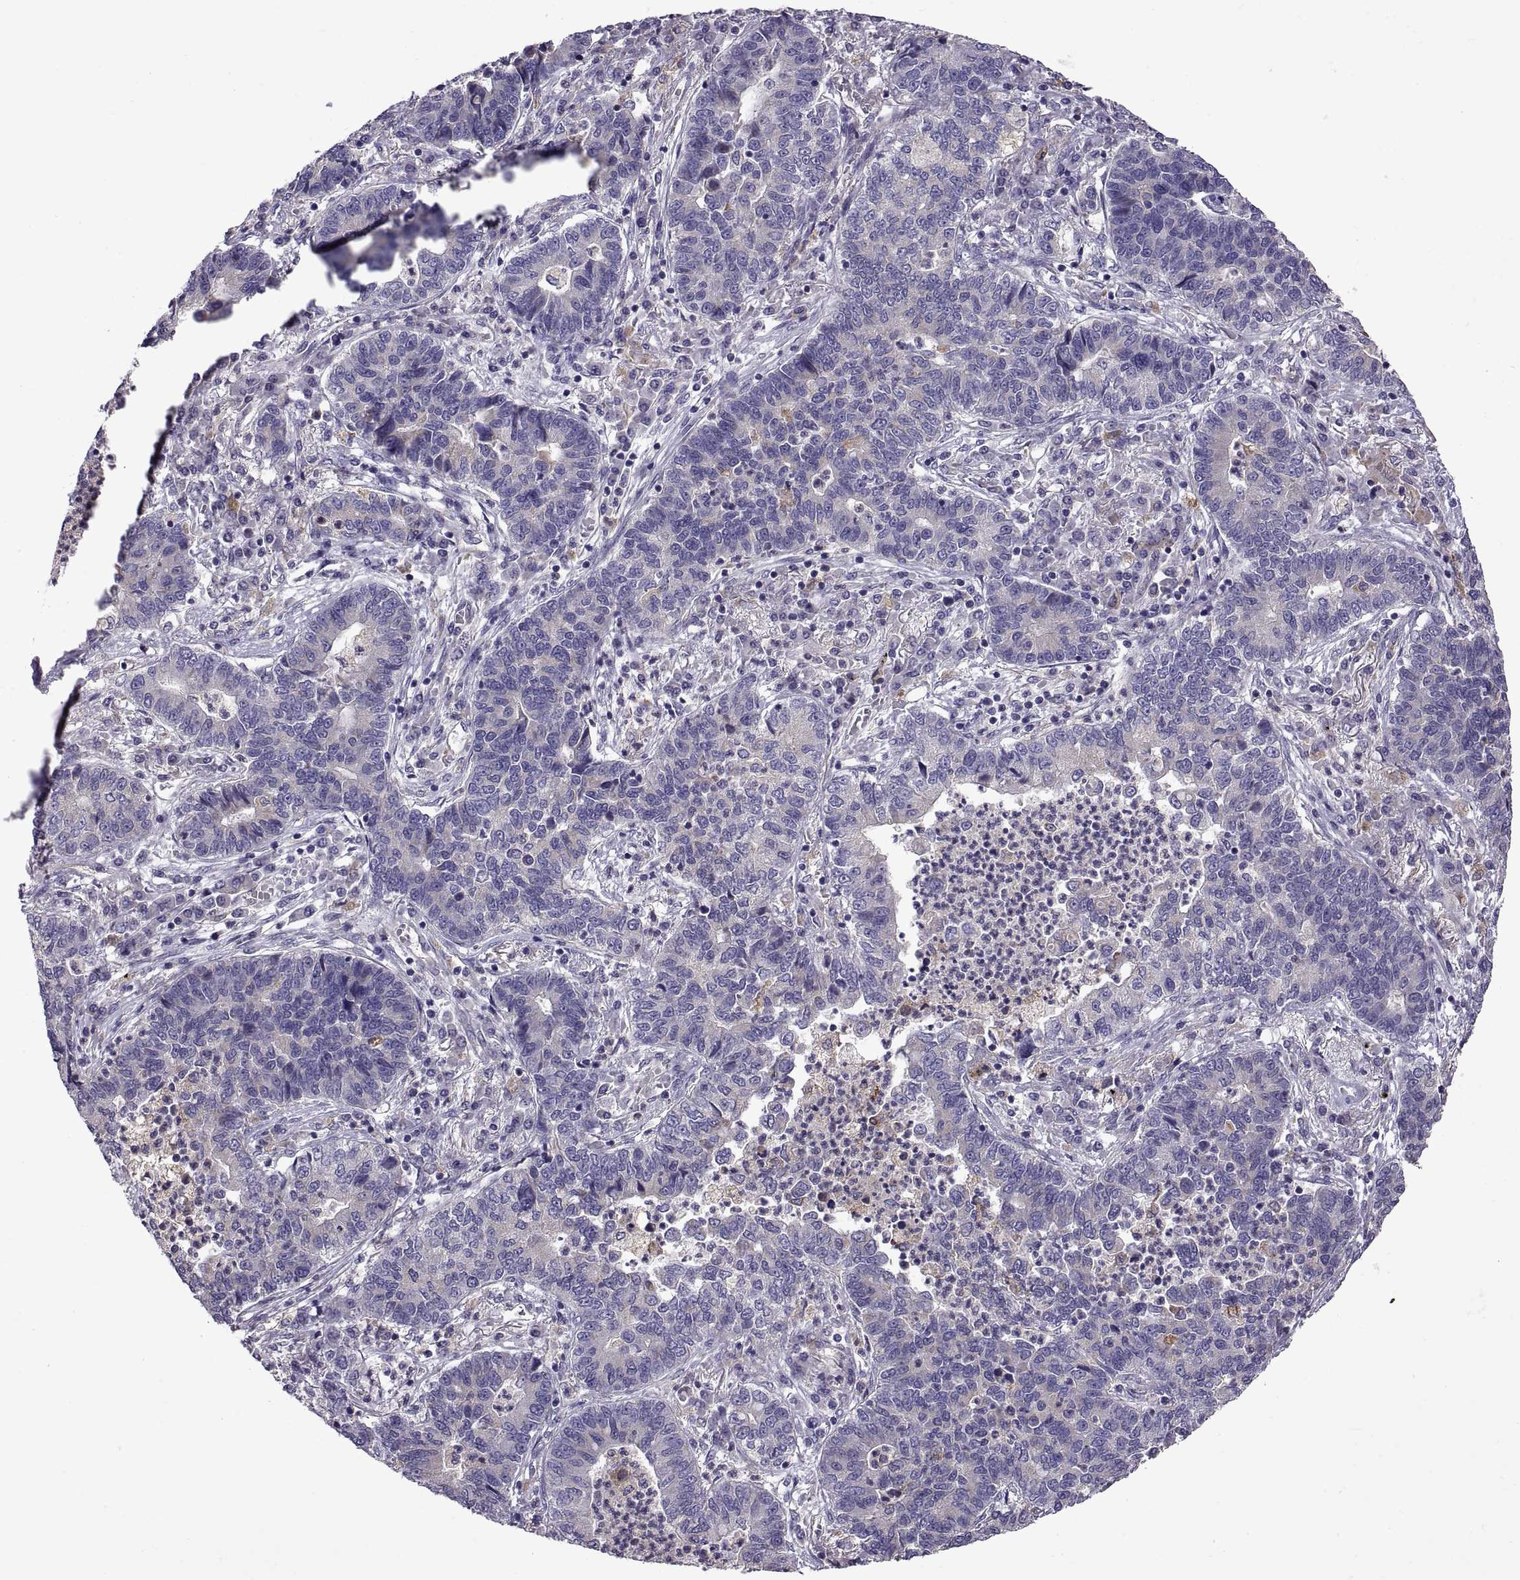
{"staining": {"intensity": "negative", "quantity": "none", "location": "none"}, "tissue": "lung cancer", "cell_type": "Tumor cells", "image_type": "cancer", "snomed": [{"axis": "morphology", "description": "Adenocarcinoma, NOS"}, {"axis": "topography", "description": "Lung"}], "caption": "Adenocarcinoma (lung) stained for a protein using IHC shows no expression tumor cells.", "gene": "ARSL", "patient": {"sex": "female", "age": 57}}